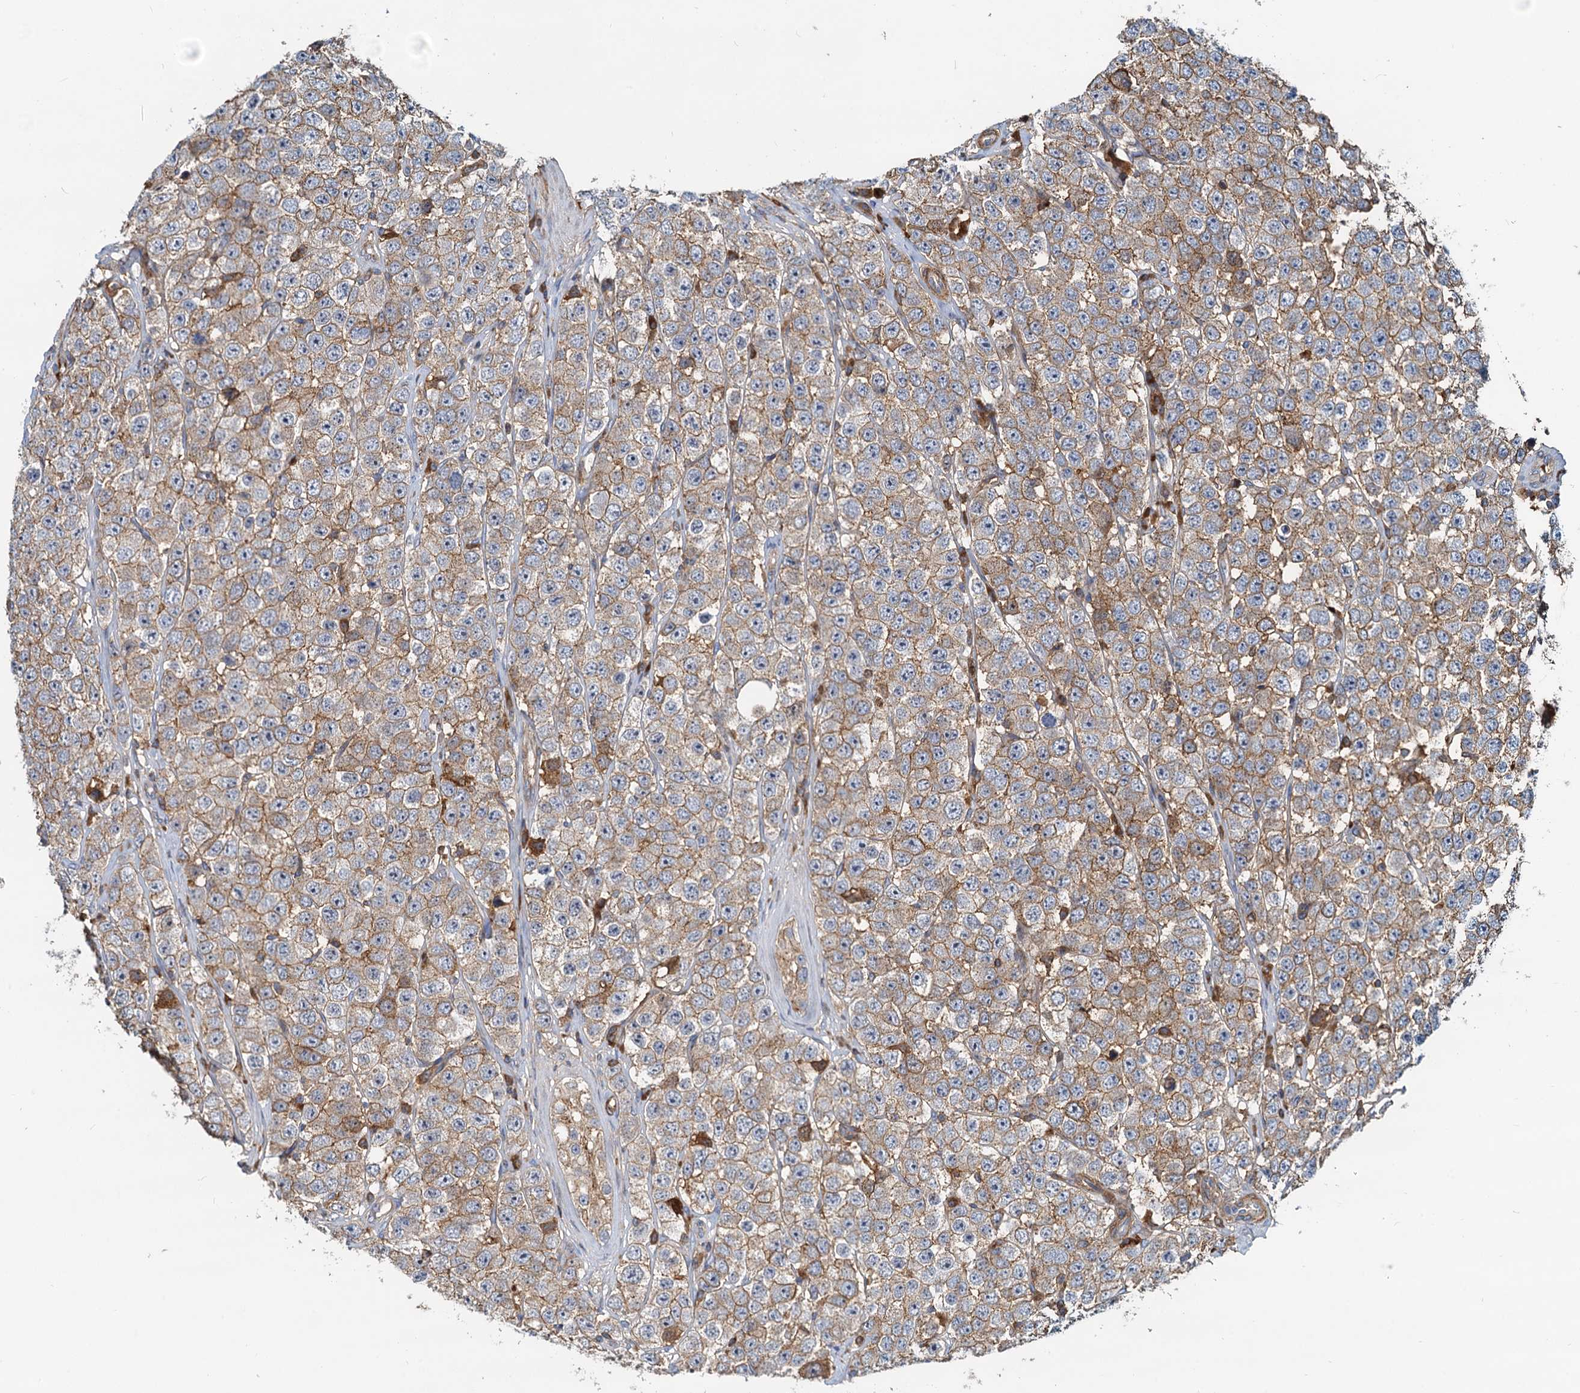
{"staining": {"intensity": "moderate", "quantity": ">75%", "location": "cytoplasmic/membranous"}, "tissue": "testis cancer", "cell_type": "Tumor cells", "image_type": "cancer", "snomed": [{"axis": "morphology", "description": "Seminoma, NOS"}, {"axis": "topography", "description": "Testis"}], "caption": "A medium amount of moderate cytoplasmic/membranous expression is seen in about >75% of tumor cells in testis cancer (seminoma) tissue. The staining is performed using DAB brown chromogen to label protein expression. The nuclei are counter-stained blue using hematoxylin.", "gene": "LNX2", "patient": {"sex": "male", "age": 28}}